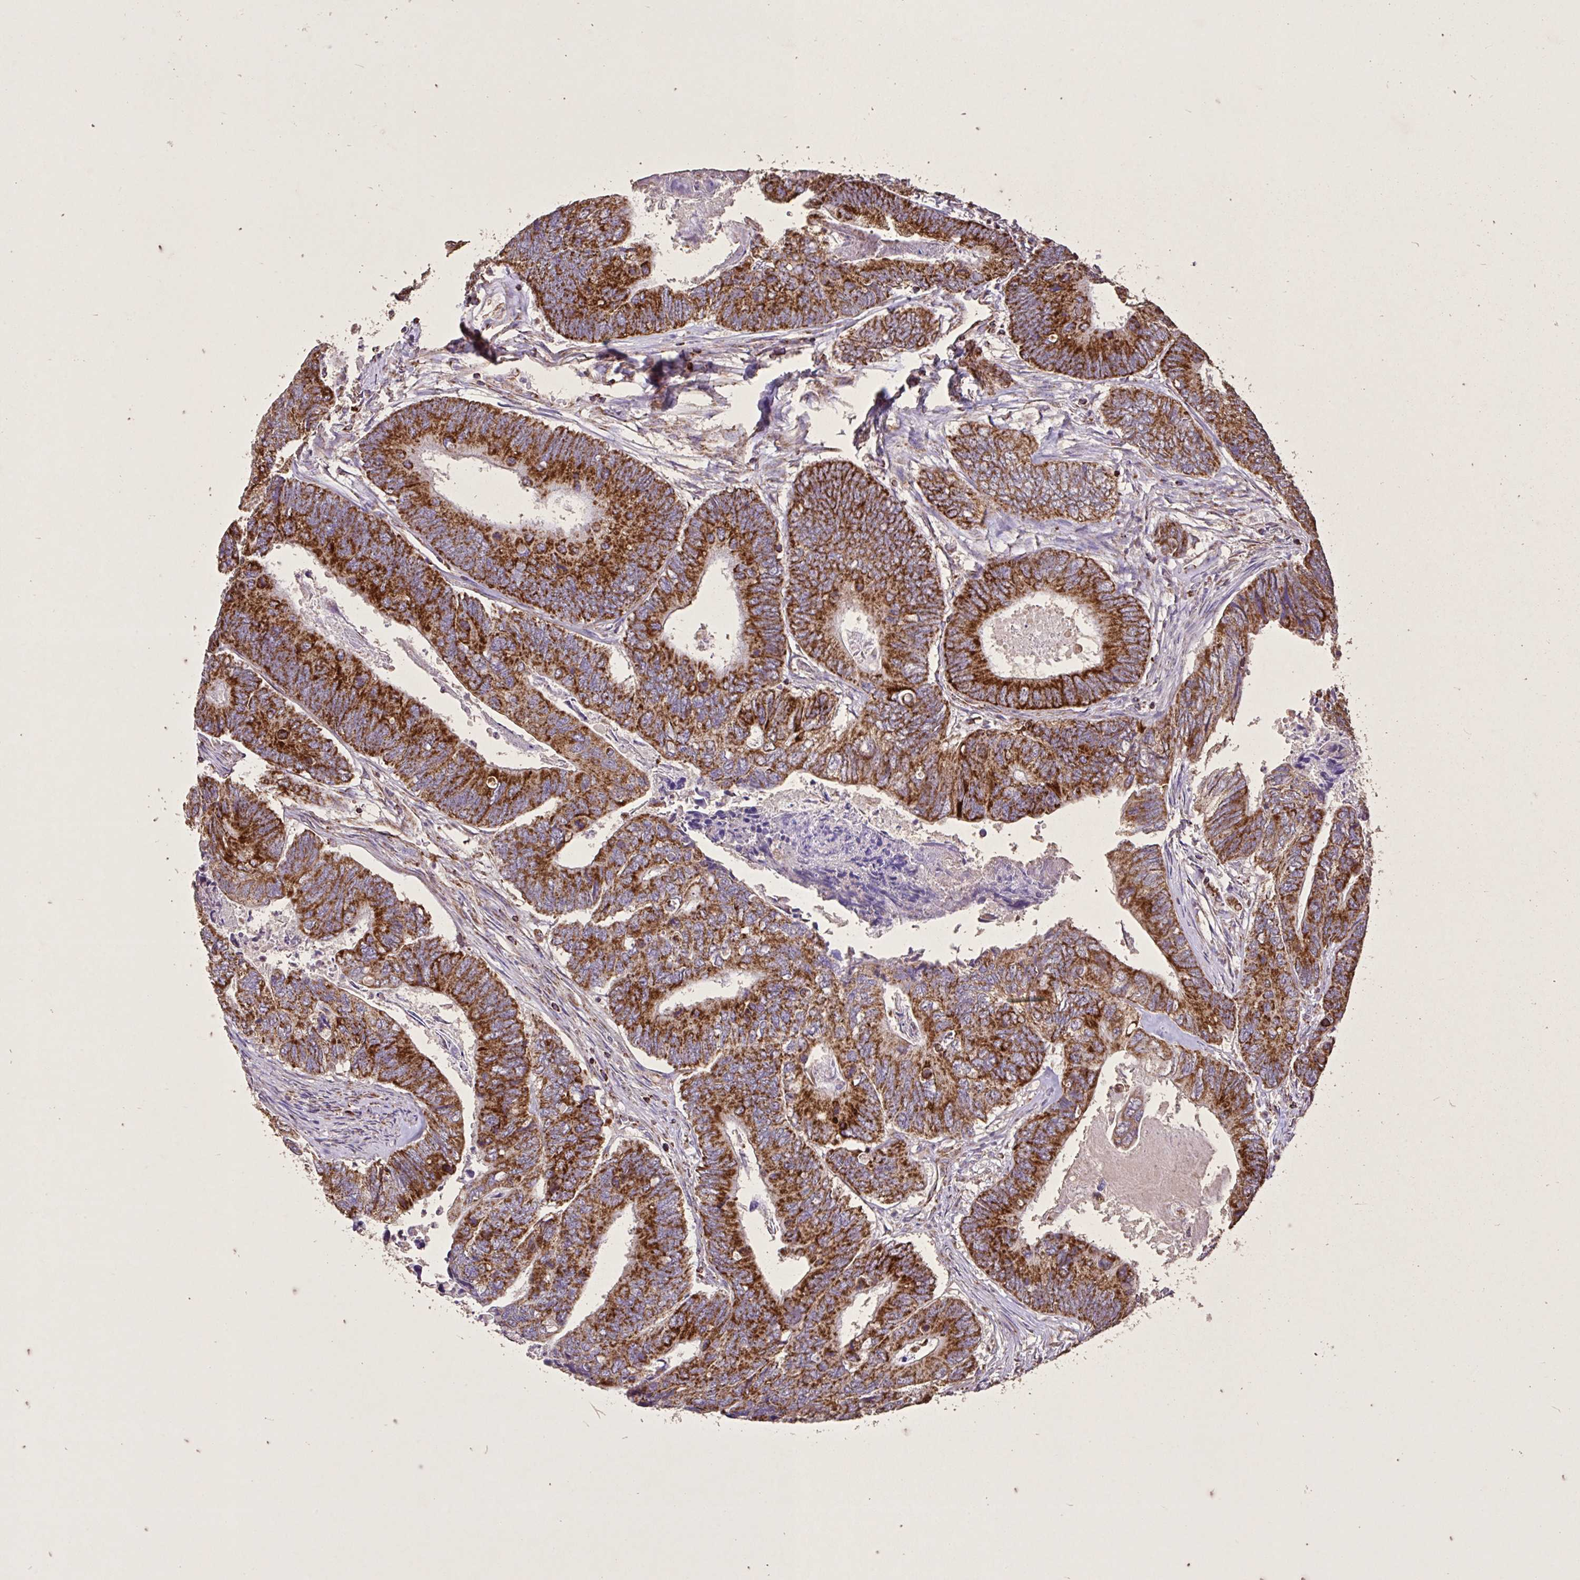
{"staining": {"intensity": "strong", "quantity": ">75%", "location": "cytoplasmic/membranous"}, "tissue": "colorectal cancer", "cell_type": "Tumor cells", "image_type": "cancer", "snomed": [{"axis": "morphology", "description": "Adenocarcinoma, NOS"}, {"axis": "topography", "description": "Colon"}], "caption": "IHC staining of colorectal adenocarcinoma, which reveals high levels of strong cytoplasmic/membranous positivity in approximately >75% of tumor cells indicating strong cytoplasmic/membranous protein positivity. The staining was performed using DAB (3,3'-diaminobenzidine) (brown) for protein detection and nuclei were counterstained in hematoxylin (blue).", "gene": "AGK", "patient": {"sex": "female", "age": 67}}